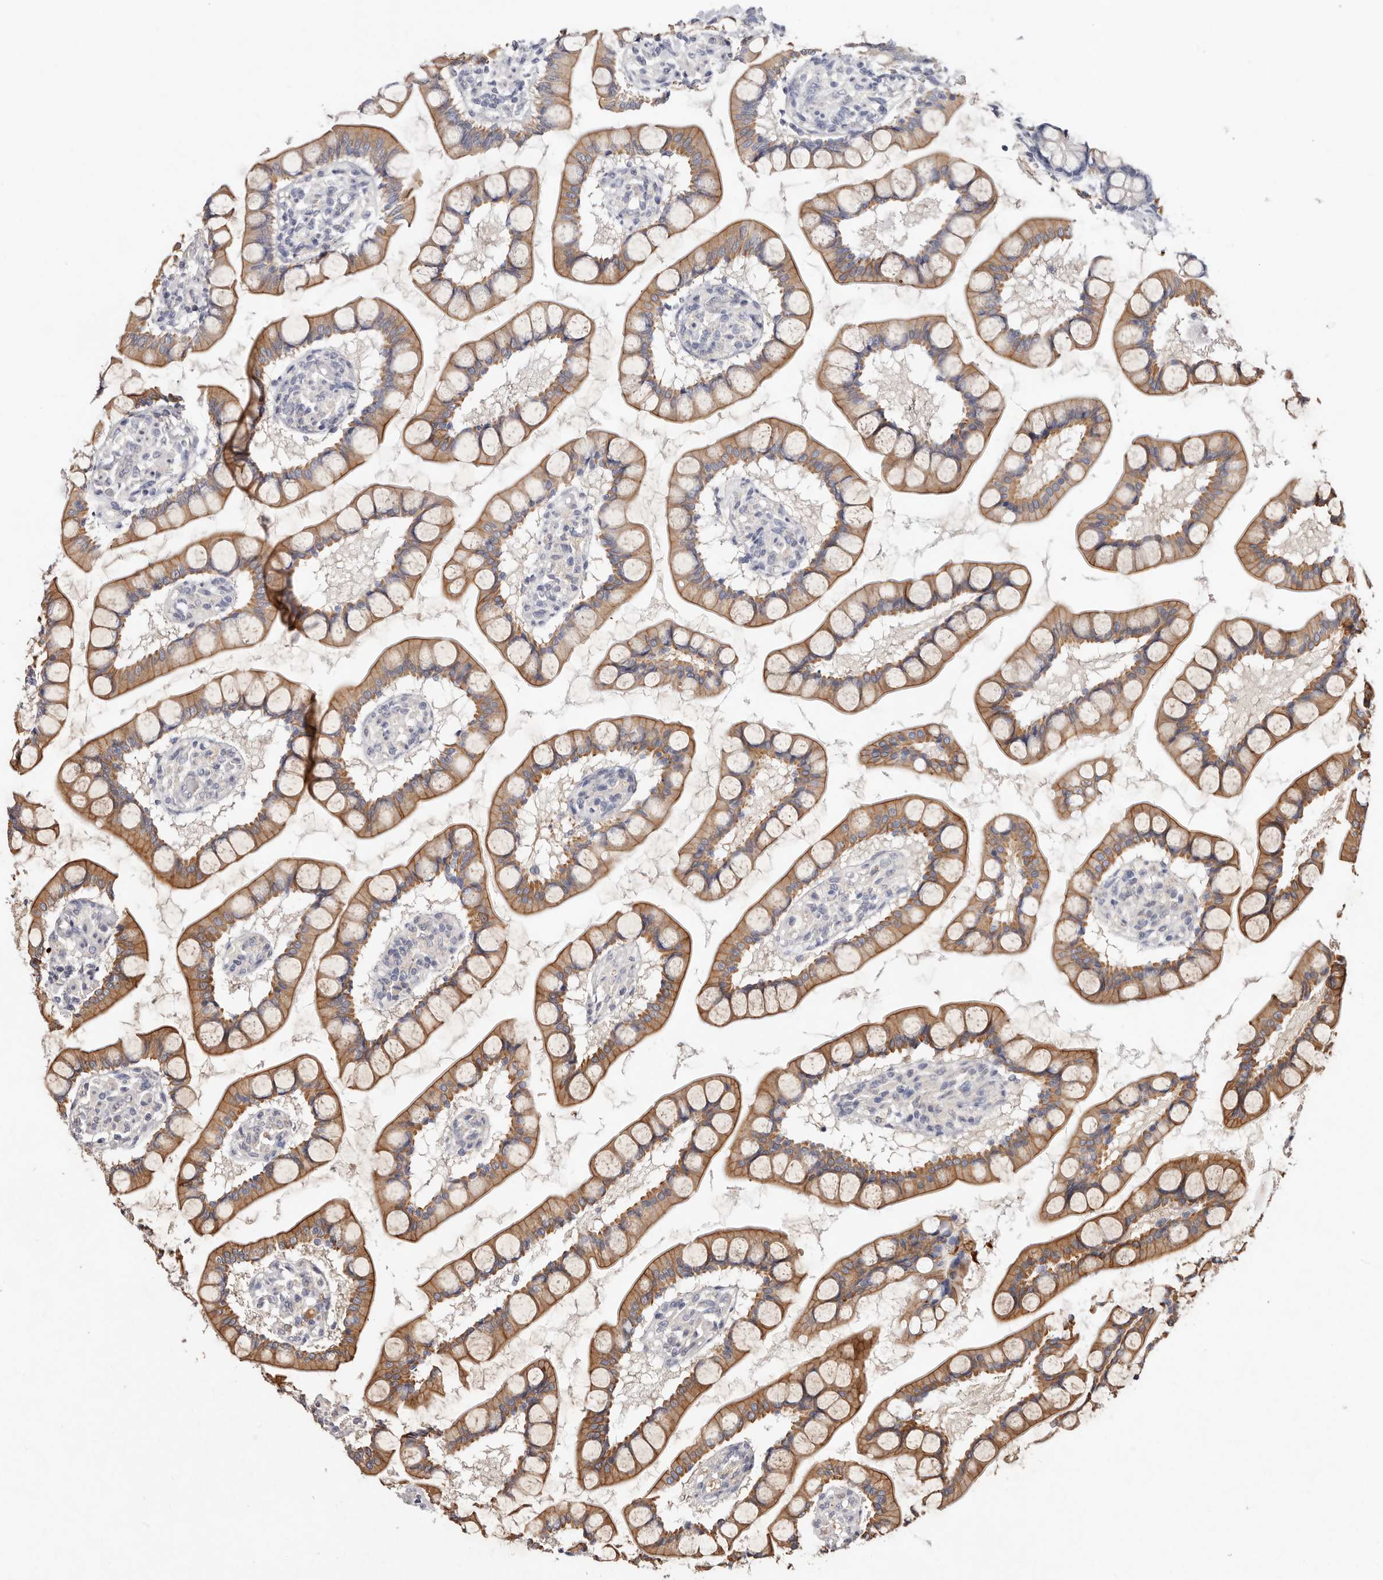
{"staining": {"intensity": "moderate", "quantity": "25%-75%", "location": "cytoplasmic/membranous"}, "tissue": "small intestine", "cell_type": "Glandular cells", "image_type": "normal", "snomed": [{"axis": "morphology", "description": "Normal tissue, NOS"}, {"axis": "topography", "description": "Small intestine"}], "caption": "Immunohistochemistry staining of benign small intestine, which shows medium levels of moderate cytoplasmic/membranous staining in approximately 25%-75% of glandular cells indicating moderate cytoplasmic/membranous protein expression. The staining was performed using DAB (brown) for protein detection and nuclei were counterstained in hematoxylin (blue).", "gene": "USP33", "patient": {"sex": "male", "age": 52}}